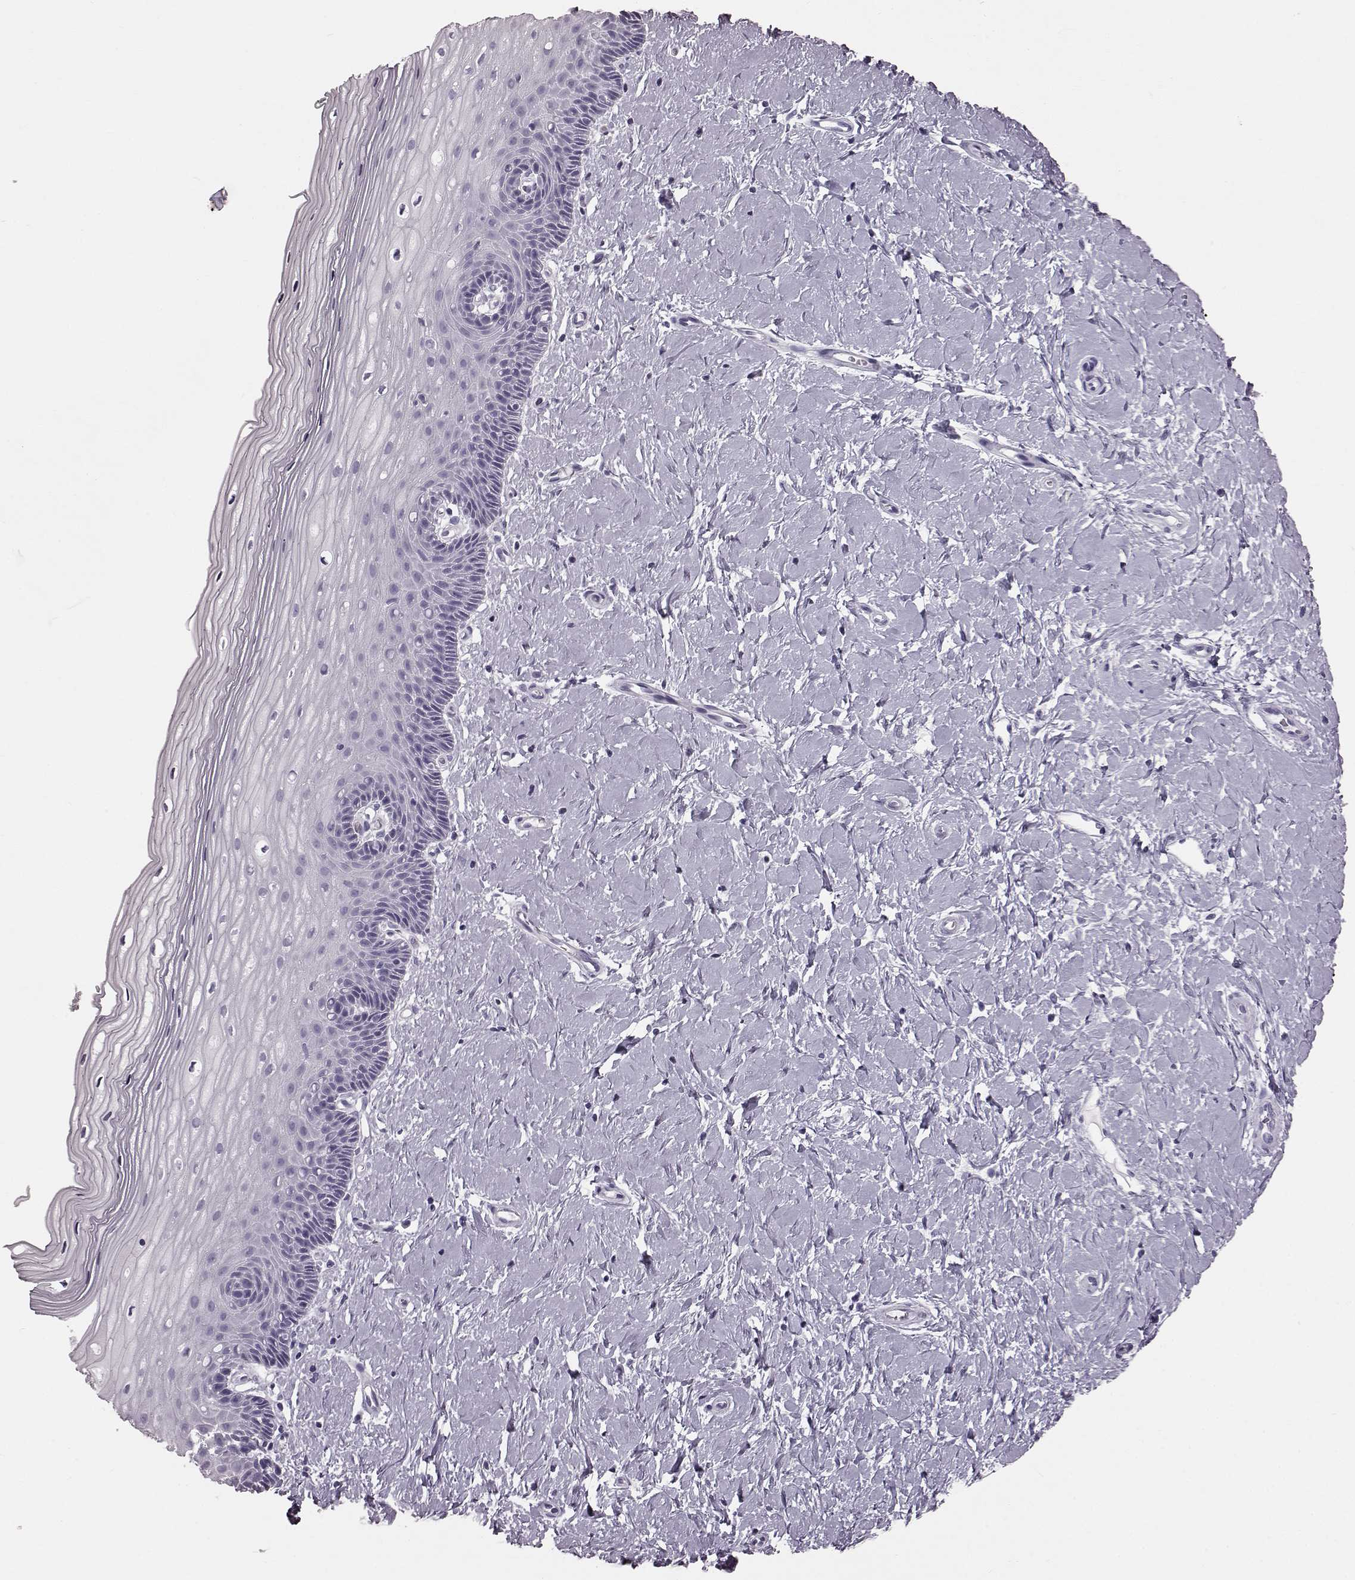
{"staining": {"intensity": "negative", "quantity": "none", "location": "none"}, "tissue": "cervix", "cell_type": "Glandular cells", "image_type": "normal", "snomed": [{"axis": "morphology", "description": "Normal tissue, NOS"}, {"axis": "topography", "description": "Cervix"}], "caption": "DAB (3,3'-diaminobenzidine) immunohistochemical staining of benign cervix exhibits no significant staining in glandular cells. The staining is performed using DAB (3,3'-diaminobenzidine) brown chromogen with nuclei counter-stained in using hematoxylin.", "gene": "TCHHL1", "patient": {"sex": "female", "age": 37}}